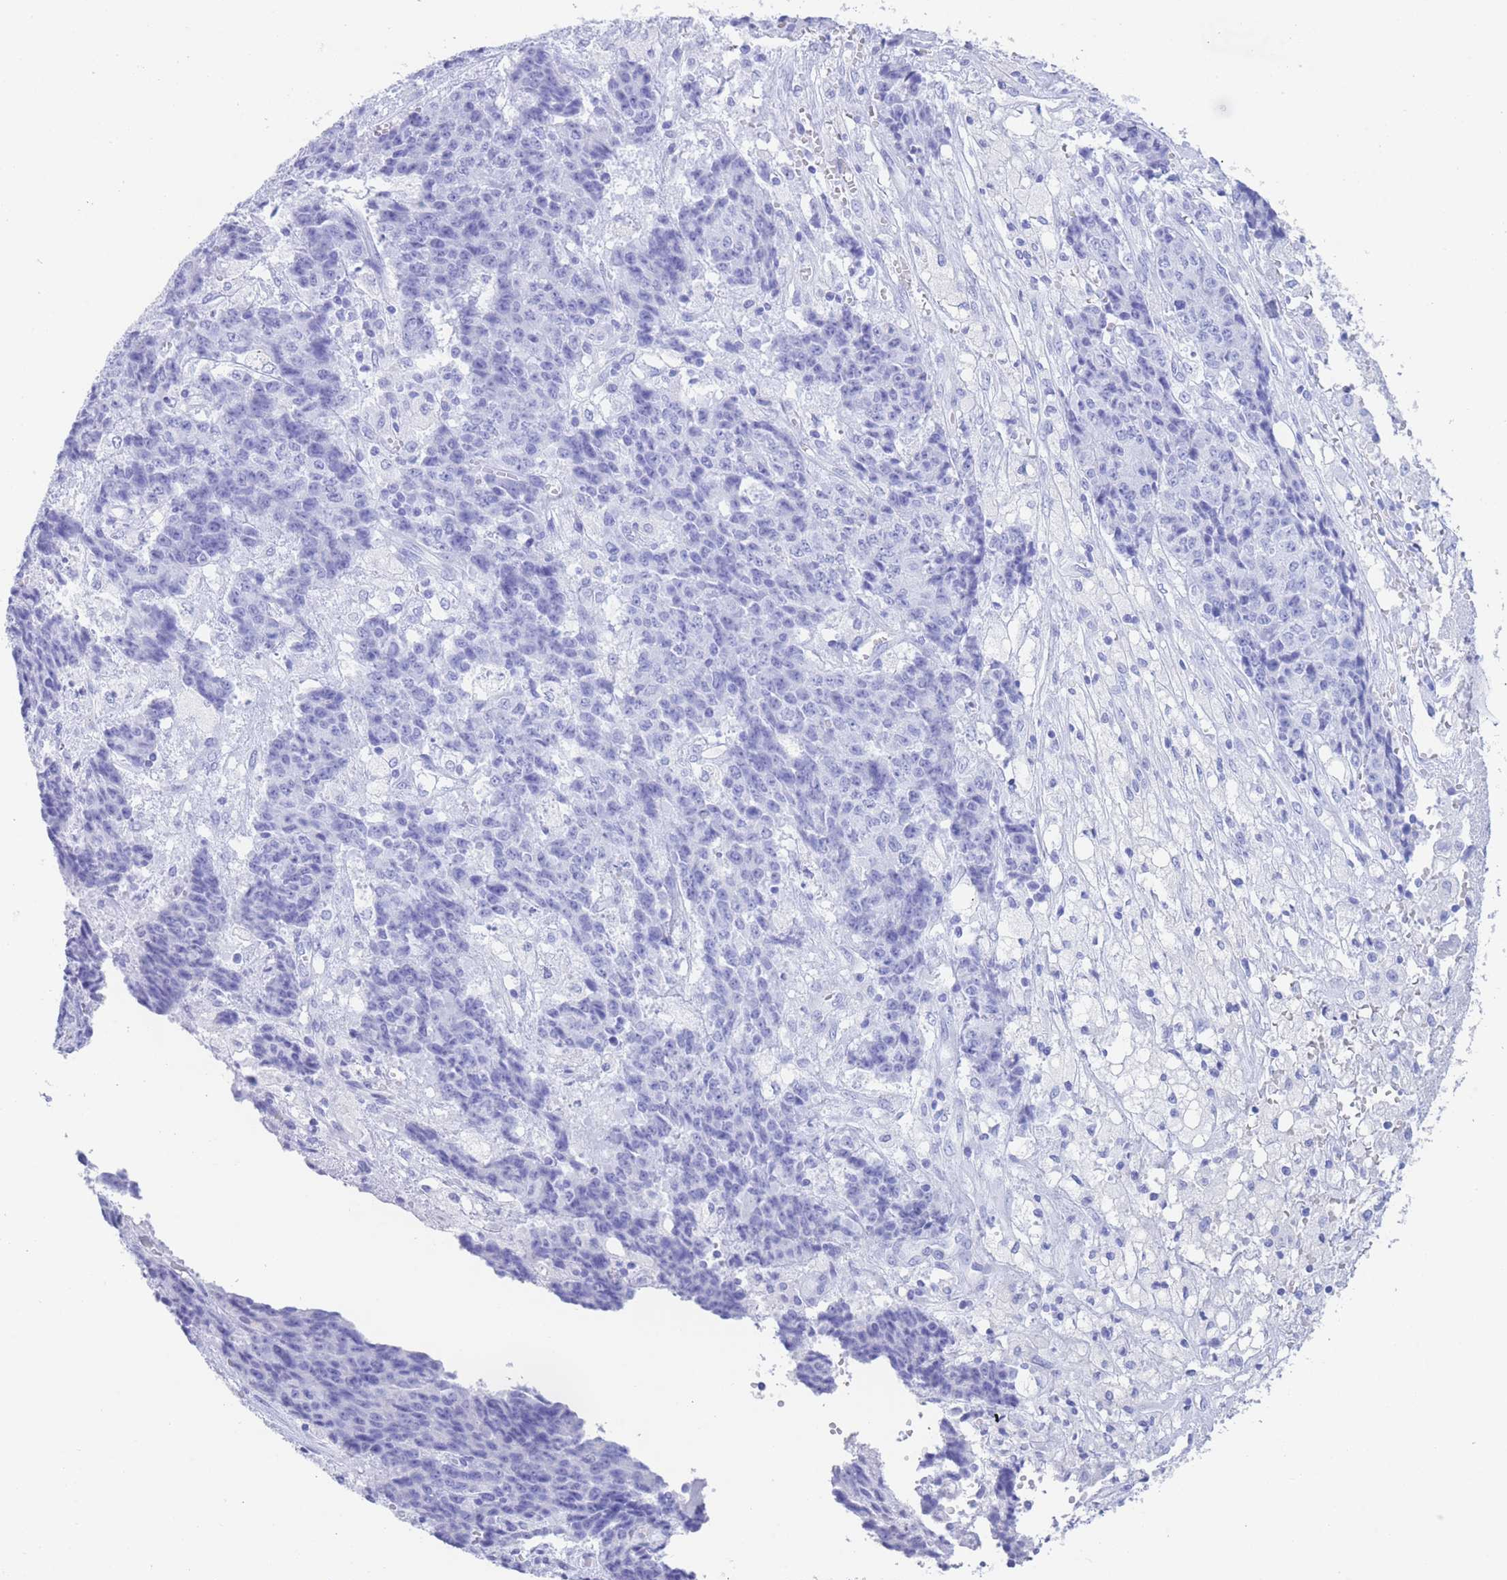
{"staining": {"intensity": "negative", "quantity": "none", "location": "none"}, "tissue": "ovarian cancer", "cell_type": "Tumor cells", "image_type": "cancer", "snomed": [{"axis": "morphology", "description": "Carcinoma, endometroid"}, {"axis": "topography", "description": "Ovary"}], "caption": "Endometroid carcinoma (ovarian) was stained to show a protein in brown. There is no significant expression in tumor cells. (DAB (3,3'-diaminobenzidine) immunohistochemistry (IHC) with hematoxylin counter stain).", "gene": "SLCO1B3", "patient": {"sex": "female", "age": 42}}